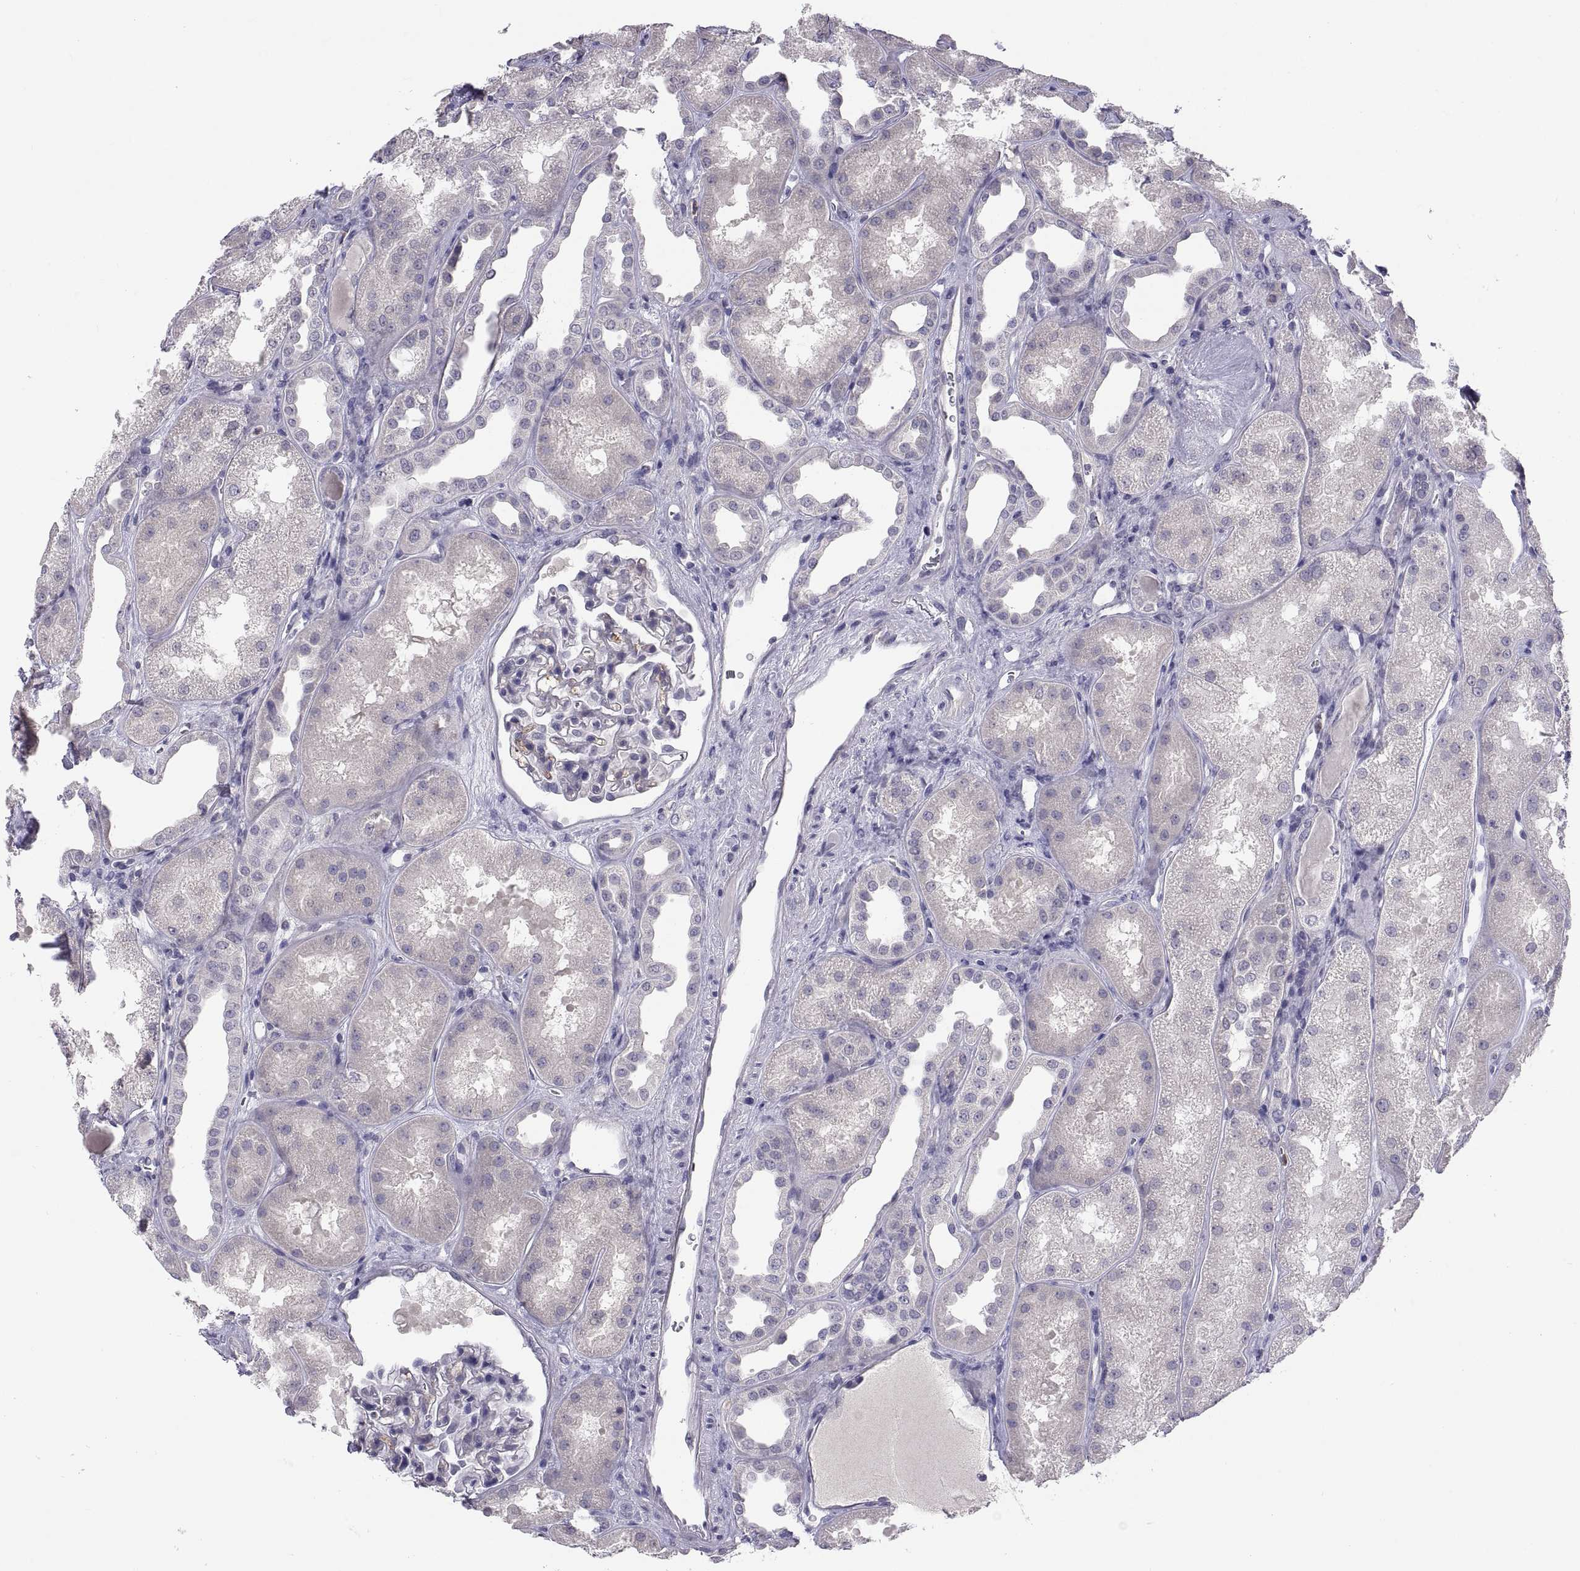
{"staining": {"intensity": "negative", "quantity": "none", "location": "none"}, "tissue": "kidney", "cell_type": "Cells in glomeruli", "image_type": "normal", "snomed": [{"axis": "morphology", "description": "Normal tissue, NOS"}, {"axis": "topography", "description": "Kidney"}], "caption": "Immunohistochemistry histopathology image of unremarkable kidney: kidney stained with DAB demonstrates no significant protein positivity in cells in glomeruli.", "gene": "PKP1", "patient": {"sex": "male", "age": 61}}